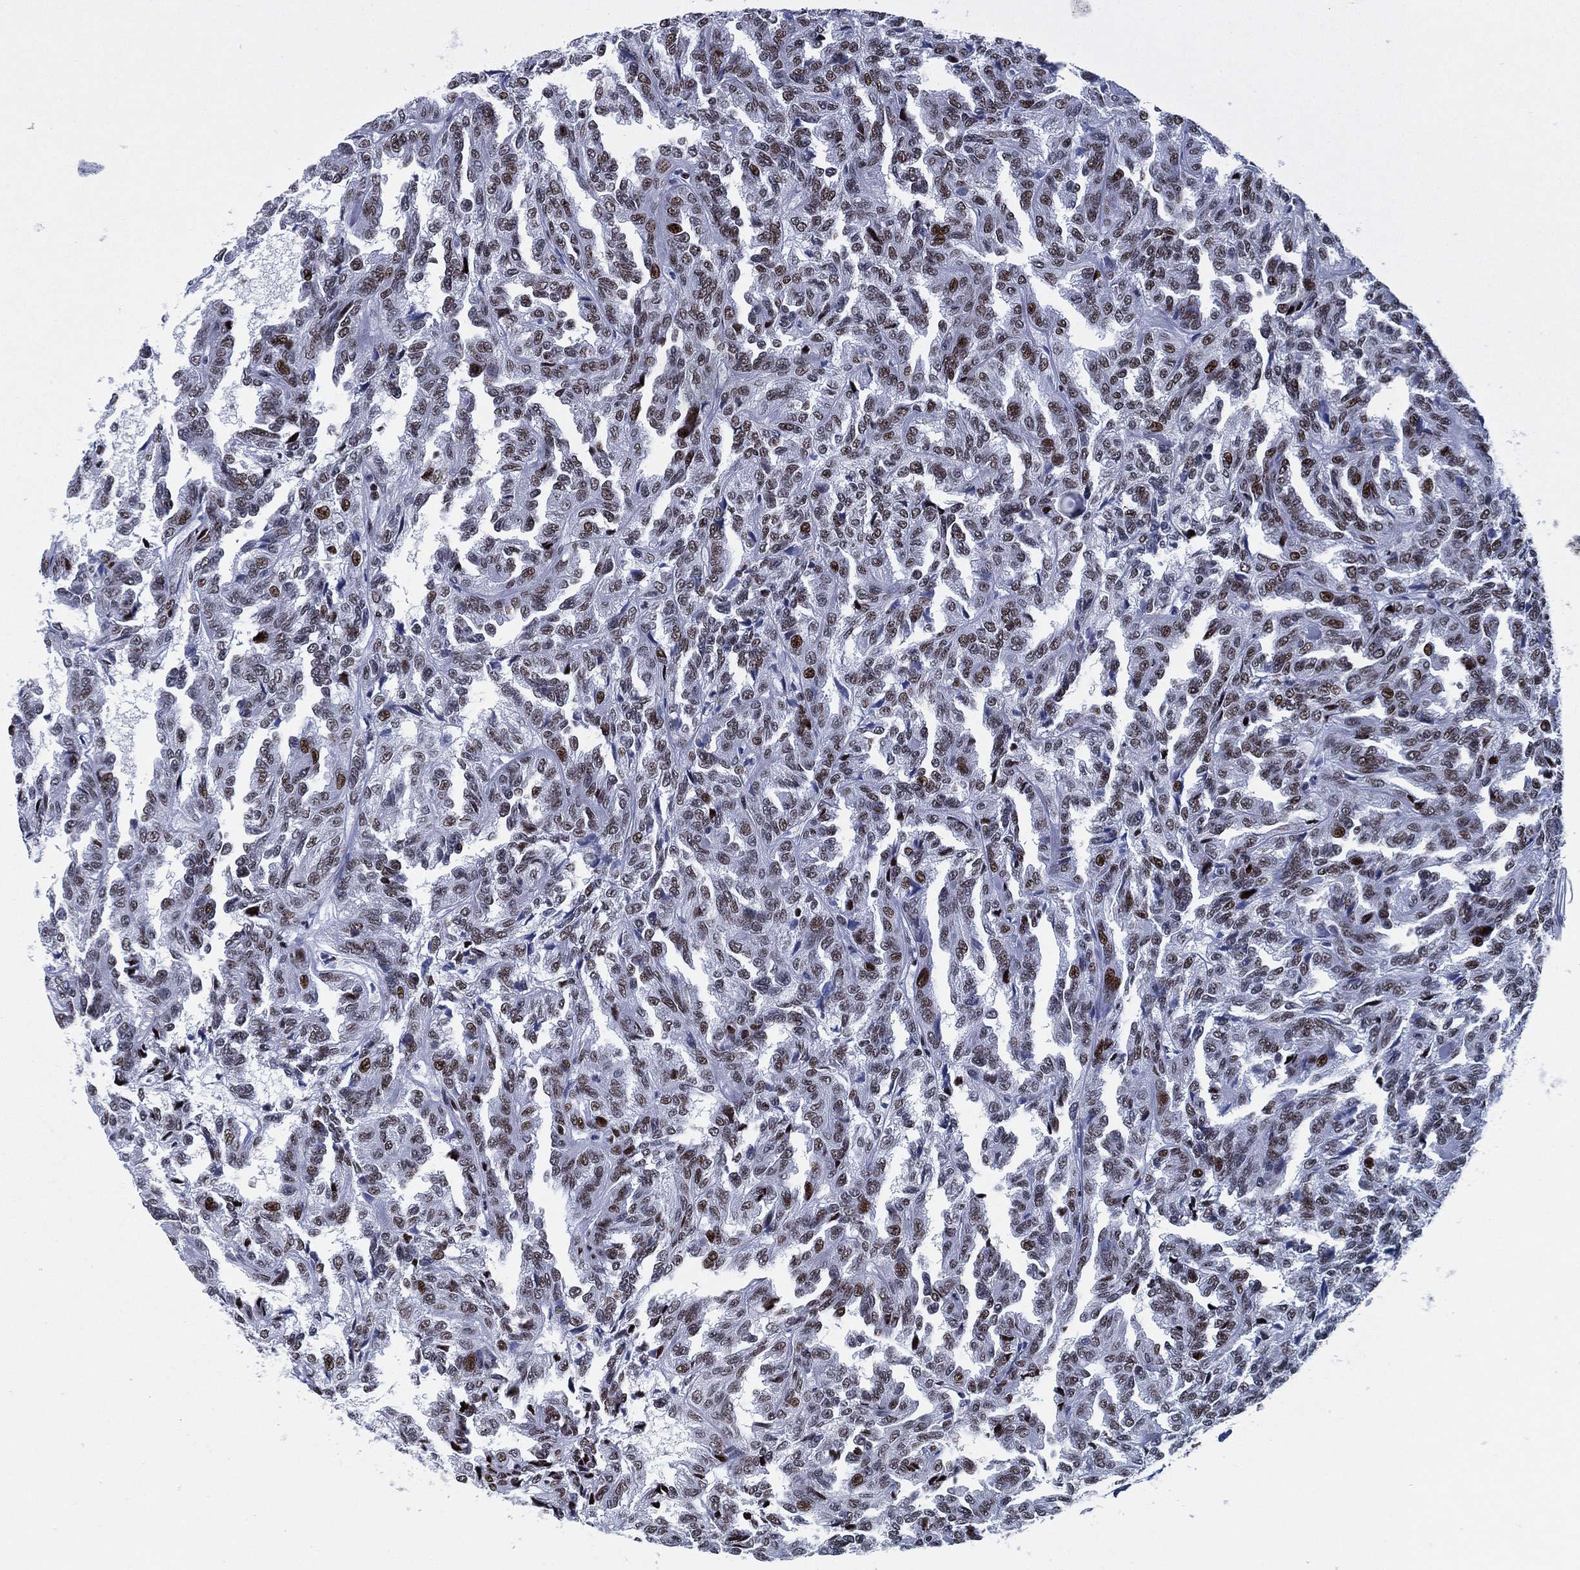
{"staining": {"intensity": "moderate", "quantity": ">75%", "location": "nuclear"}, "tissue": "renal cancer", "cell_type": "Tumor cells", "image_type": "cancer", "snomed": [{"axis": "morphology", "description": "Adenocarcinoma, NOS"}, {"axis": "topography", "description": "Kidney"}], "caption": "Brown immunohistochemical staining in human adenocarcinoma (renal) demonstrates moderate nuclear positivity in about >75% of tumor cells.", "gene": "CYB561D2", "patient": {"sex": "male", "age": 79}}